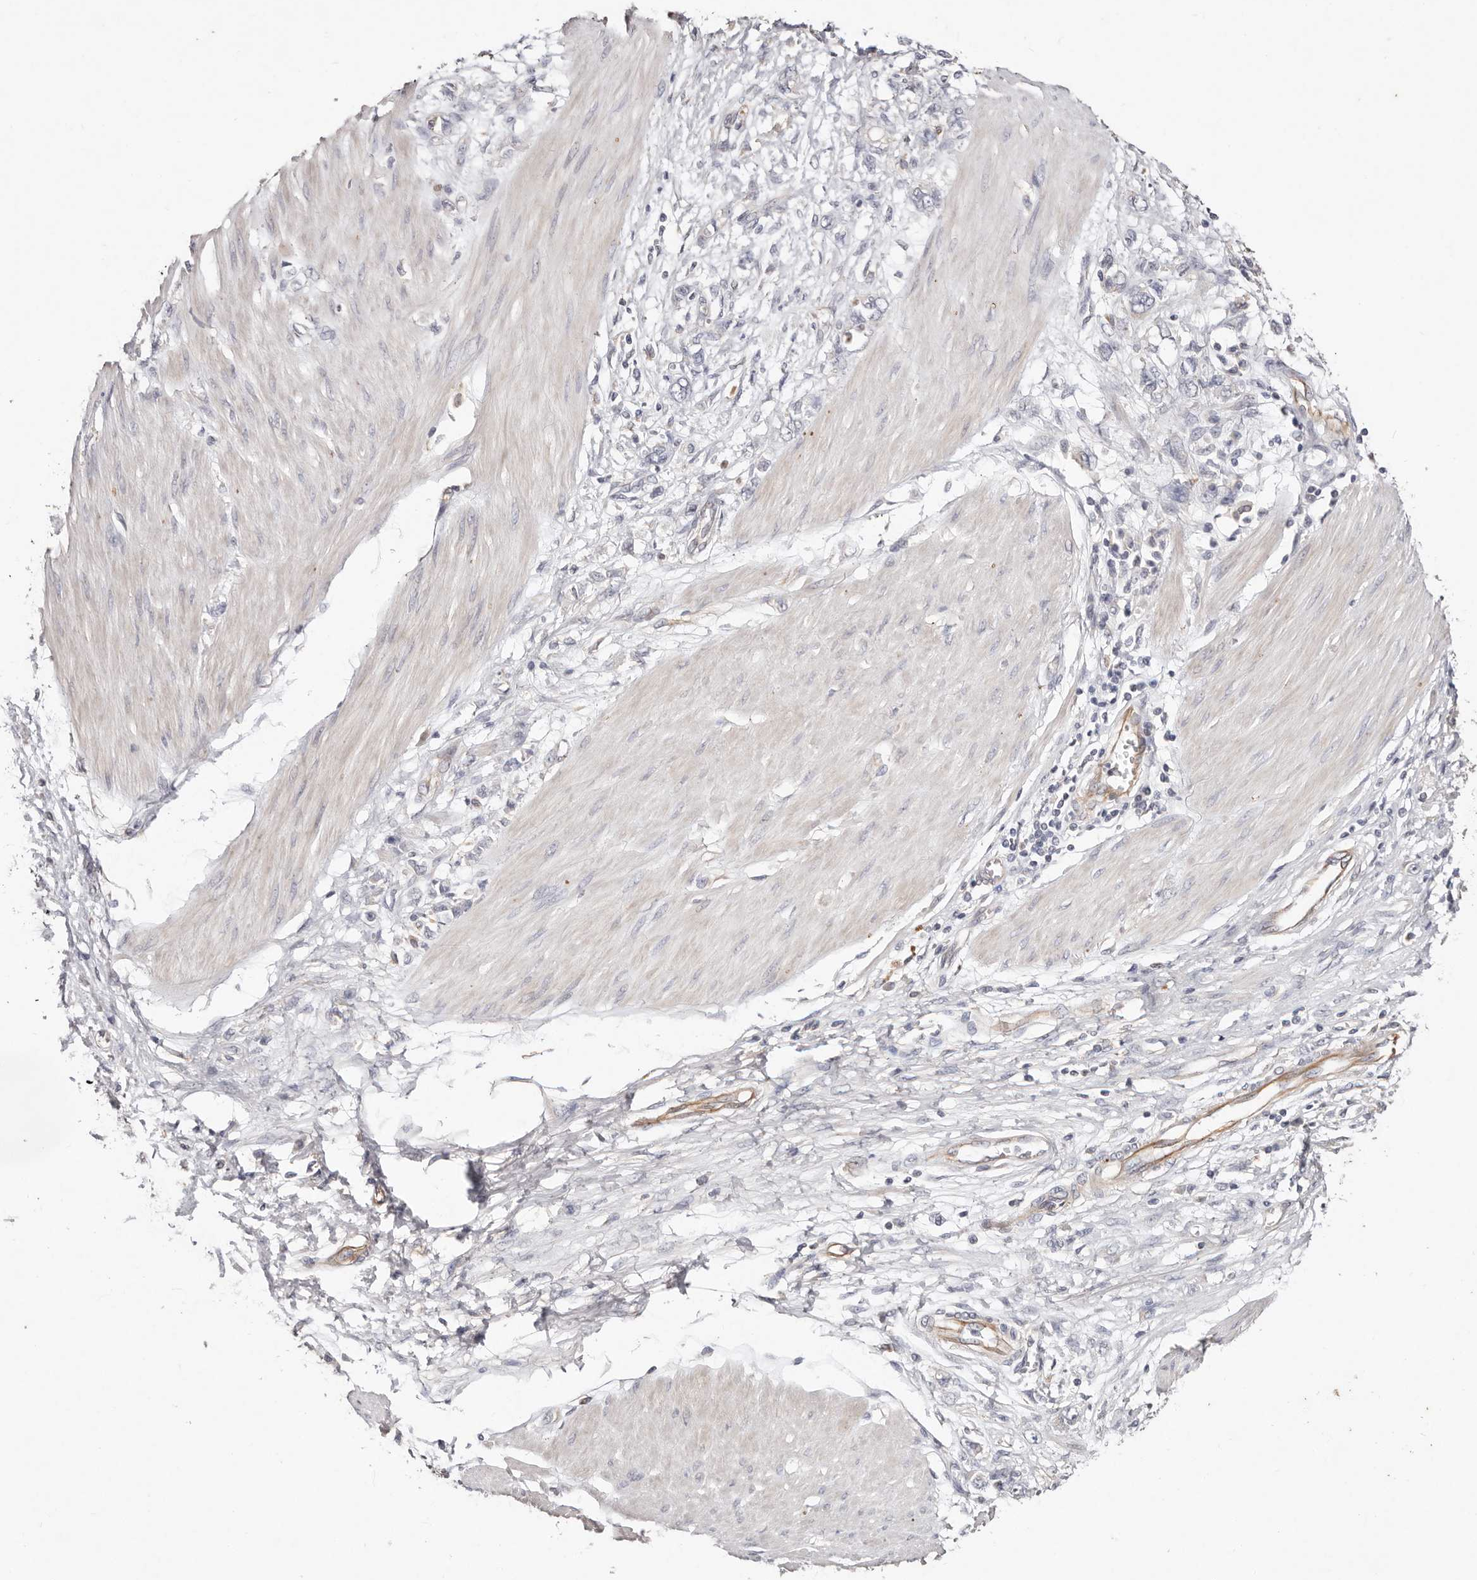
{"staining": {"intensity": "negative", "quantity": "none", "location": "none"}, "tissue": "stomach cancer", "cell_type": "Tumor cells", "image_type": "cancer", "snomed": [{"axis": "morphology", "description": "Adenocarcinoma, NOS"}, {"axis": "topography", "description": "Stomach"}], "caption": "This is an IHC histopathology image of stomach adenocarcinoma. There is no positivity in tumor cells.", "gene": "THBS3", "patient": {"sex": "female", "age": 76}}